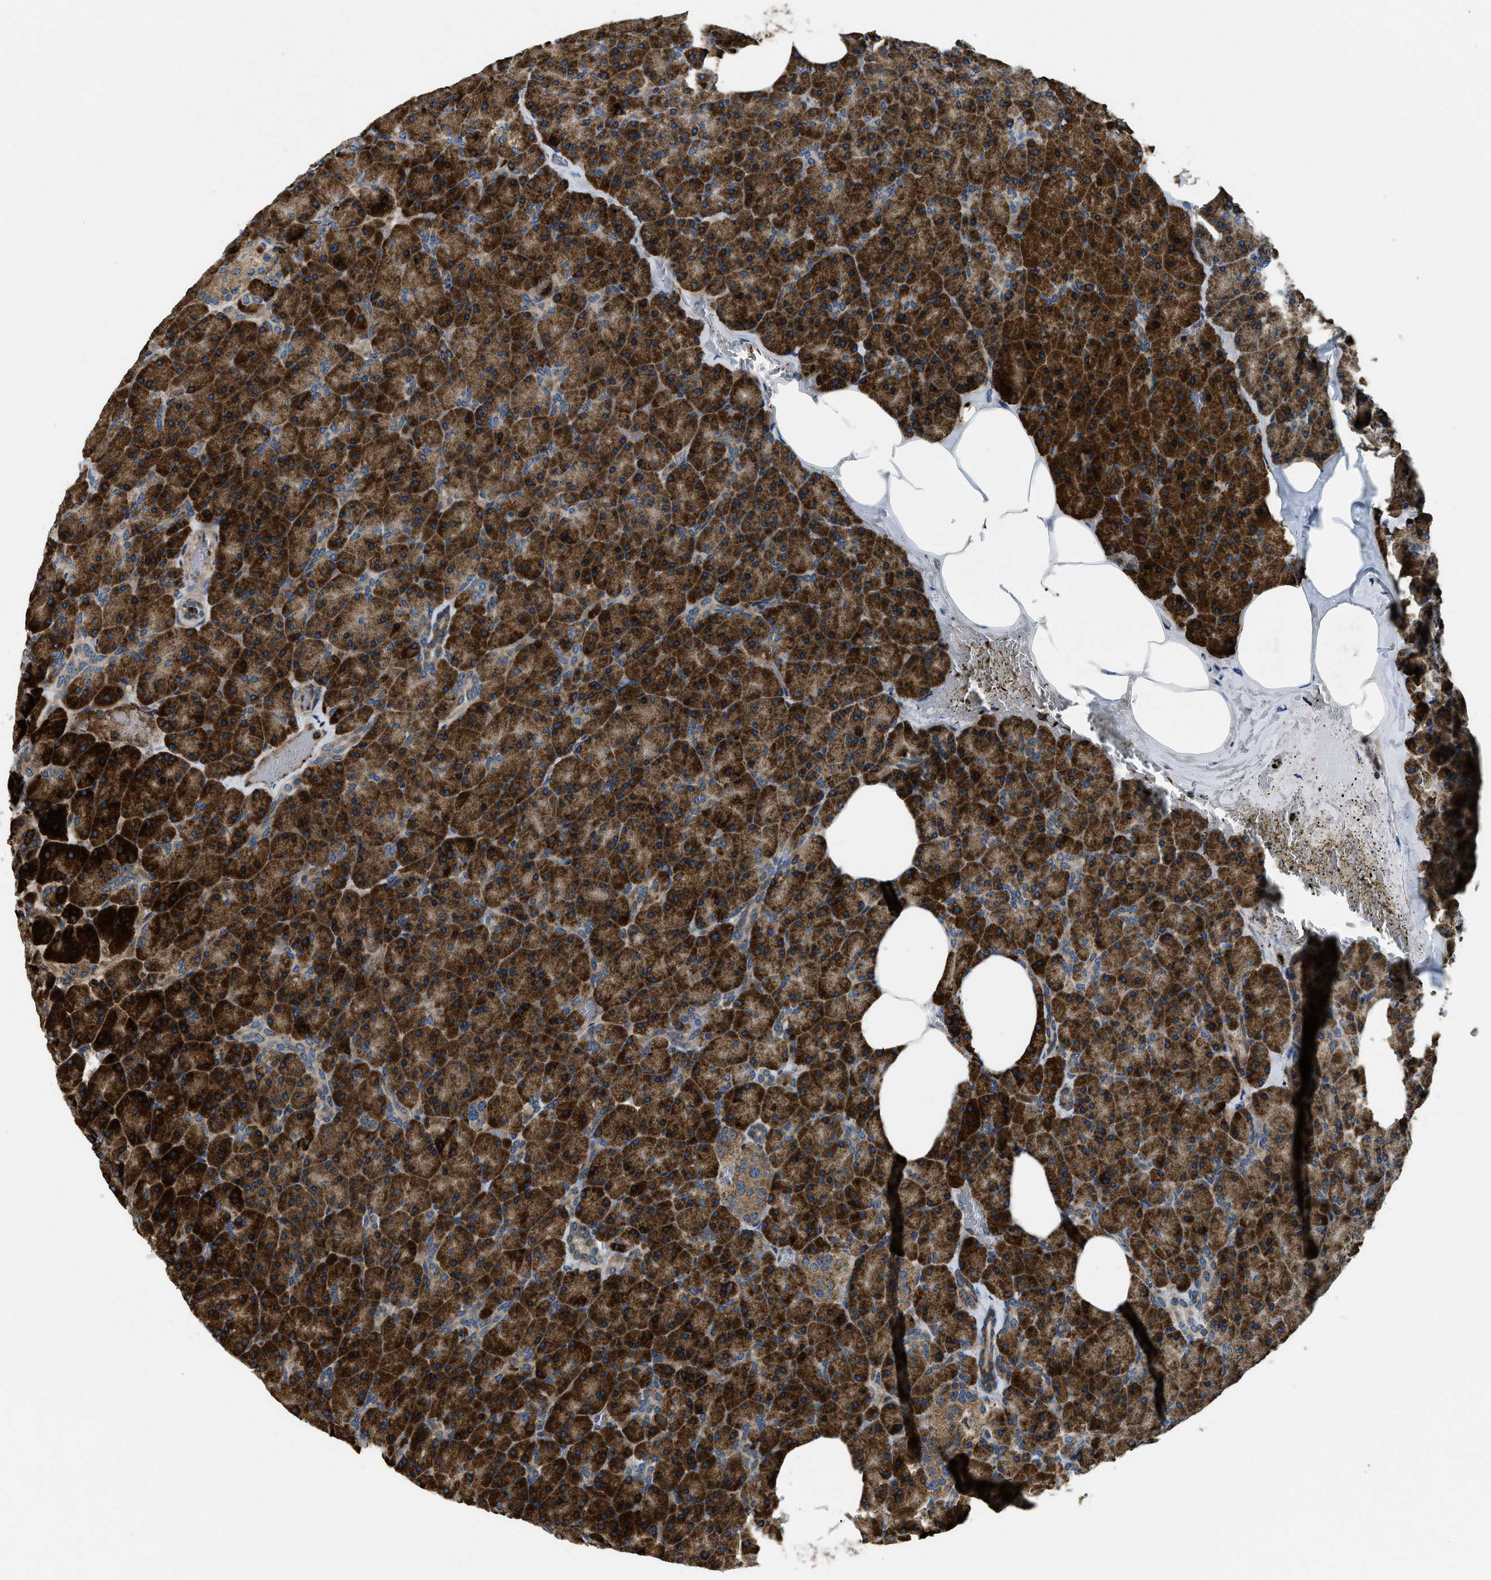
{"staining": {"intensity": "strong", "quantity": ">75%", "location": "cytoplasmic/membranous"}, "tissue": "pancreas", "cell_type": "Exocrine glandular cells", "image_type": "normal", "snomed": [{"axis": "morphology", "description": "Normal tissue, NOS"}, {"axis": "topography", "description": "Pancreas"}], "caption": "Protein analysis of unremarkable pancreas shows strong cytoplasmic/membranous expression in about >75% of exocrine glandular cells. Nuclei are stained in blue.", "gene": "CSPG4", "patient": {"sex": "female", "age": 35}}